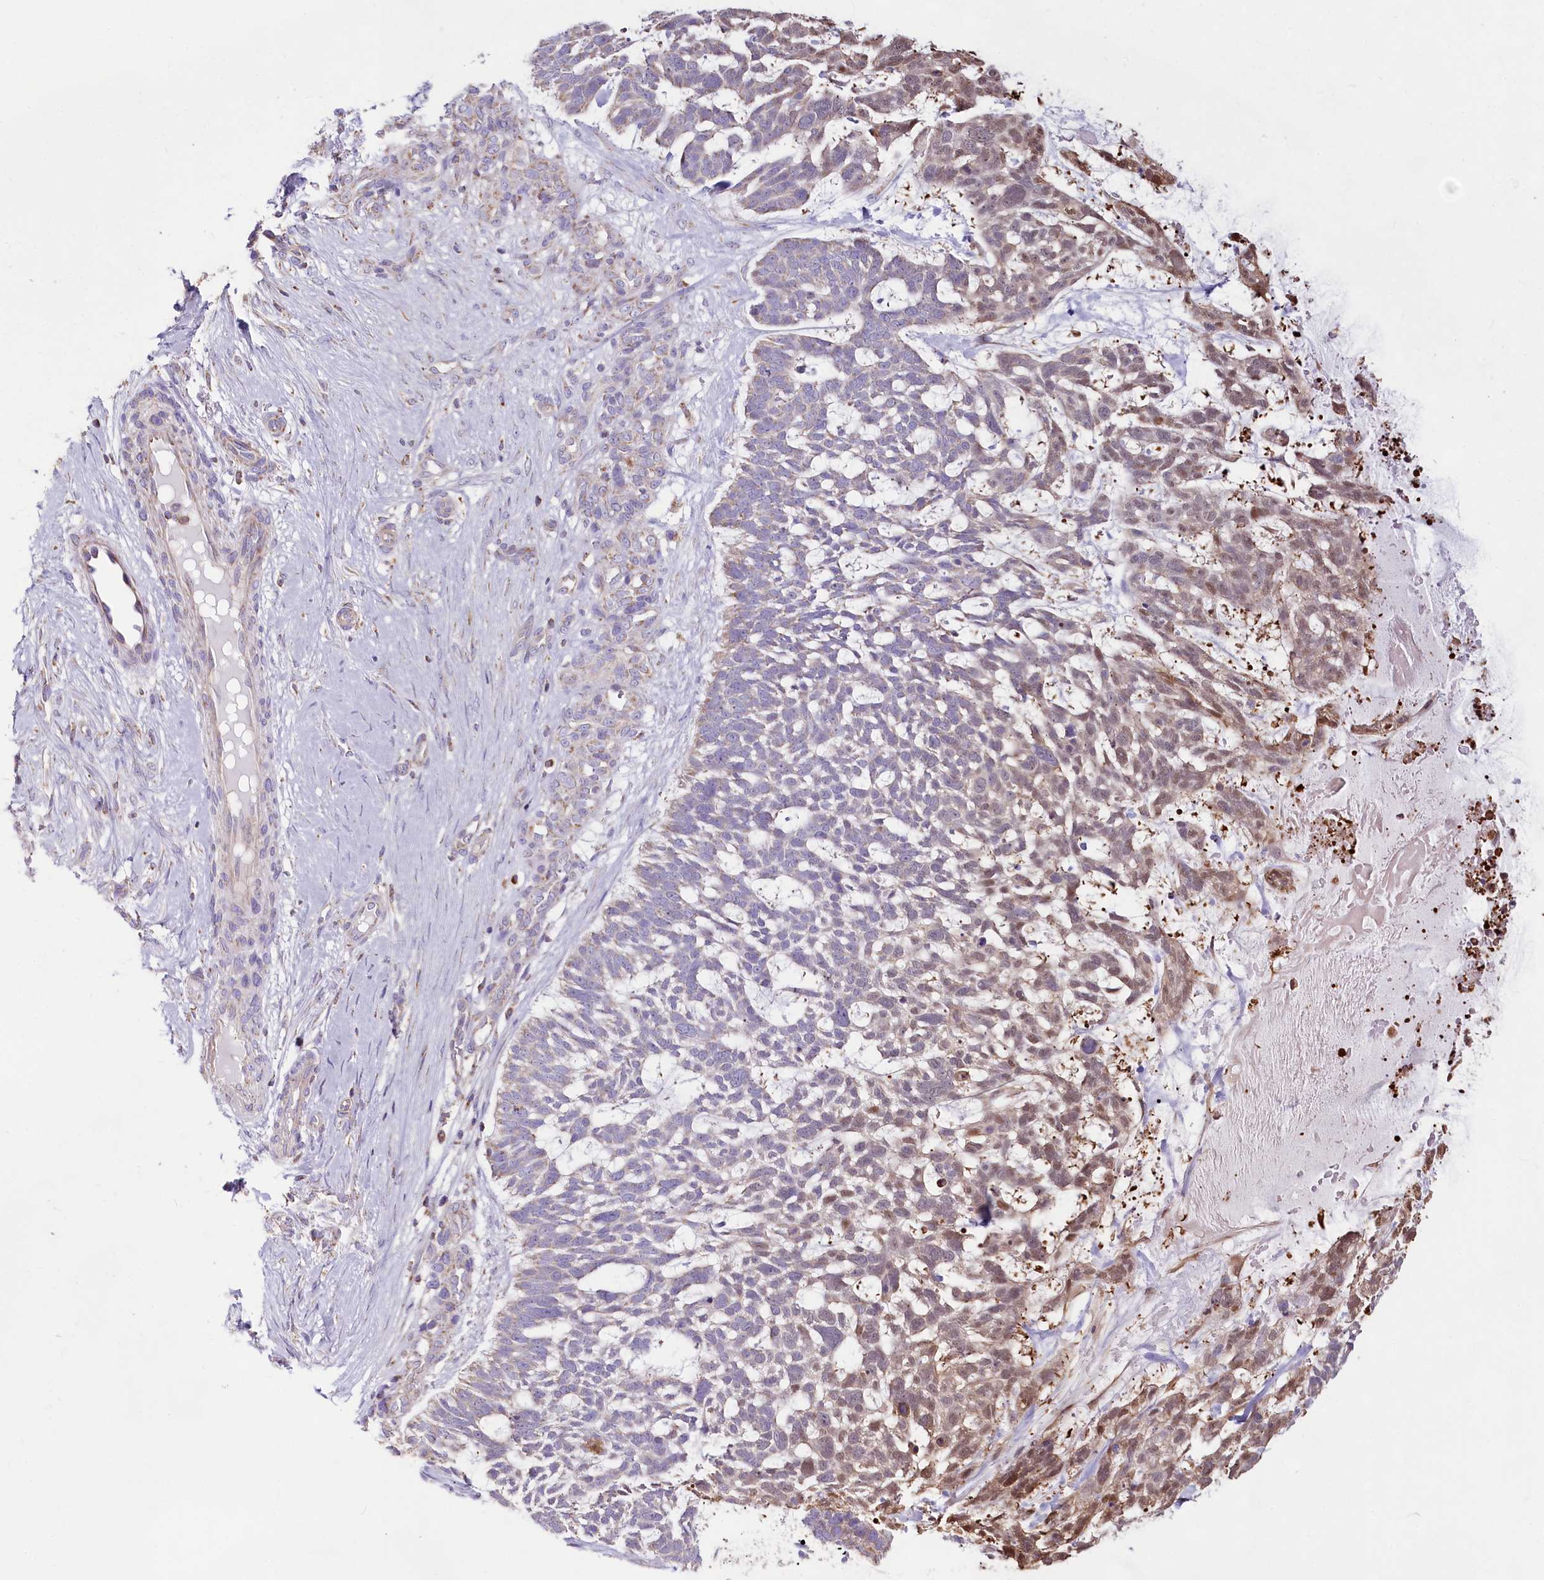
{"staining": {"intensity": "moderate", "quantity": "<25%", "location": "cytoplasmic/membranous"}, "tissue": "skin cancer", "cell_type": "Tumor cells", "image_type": "cancer", "snomed": [{"axis": "morphology", "description": "Basal cell carcinoma"}, {"axis": "topography", "description": "Skin"}], "caption": "Approximately <25% of tumor cells in human basal cell carcinoma (skin) show moderate cytoplasmic/membranous protein expression as visualized by brown immunohistochemical staining.", "gene": "TASOR2", "patient": {"sex": "male", "age": 88}}